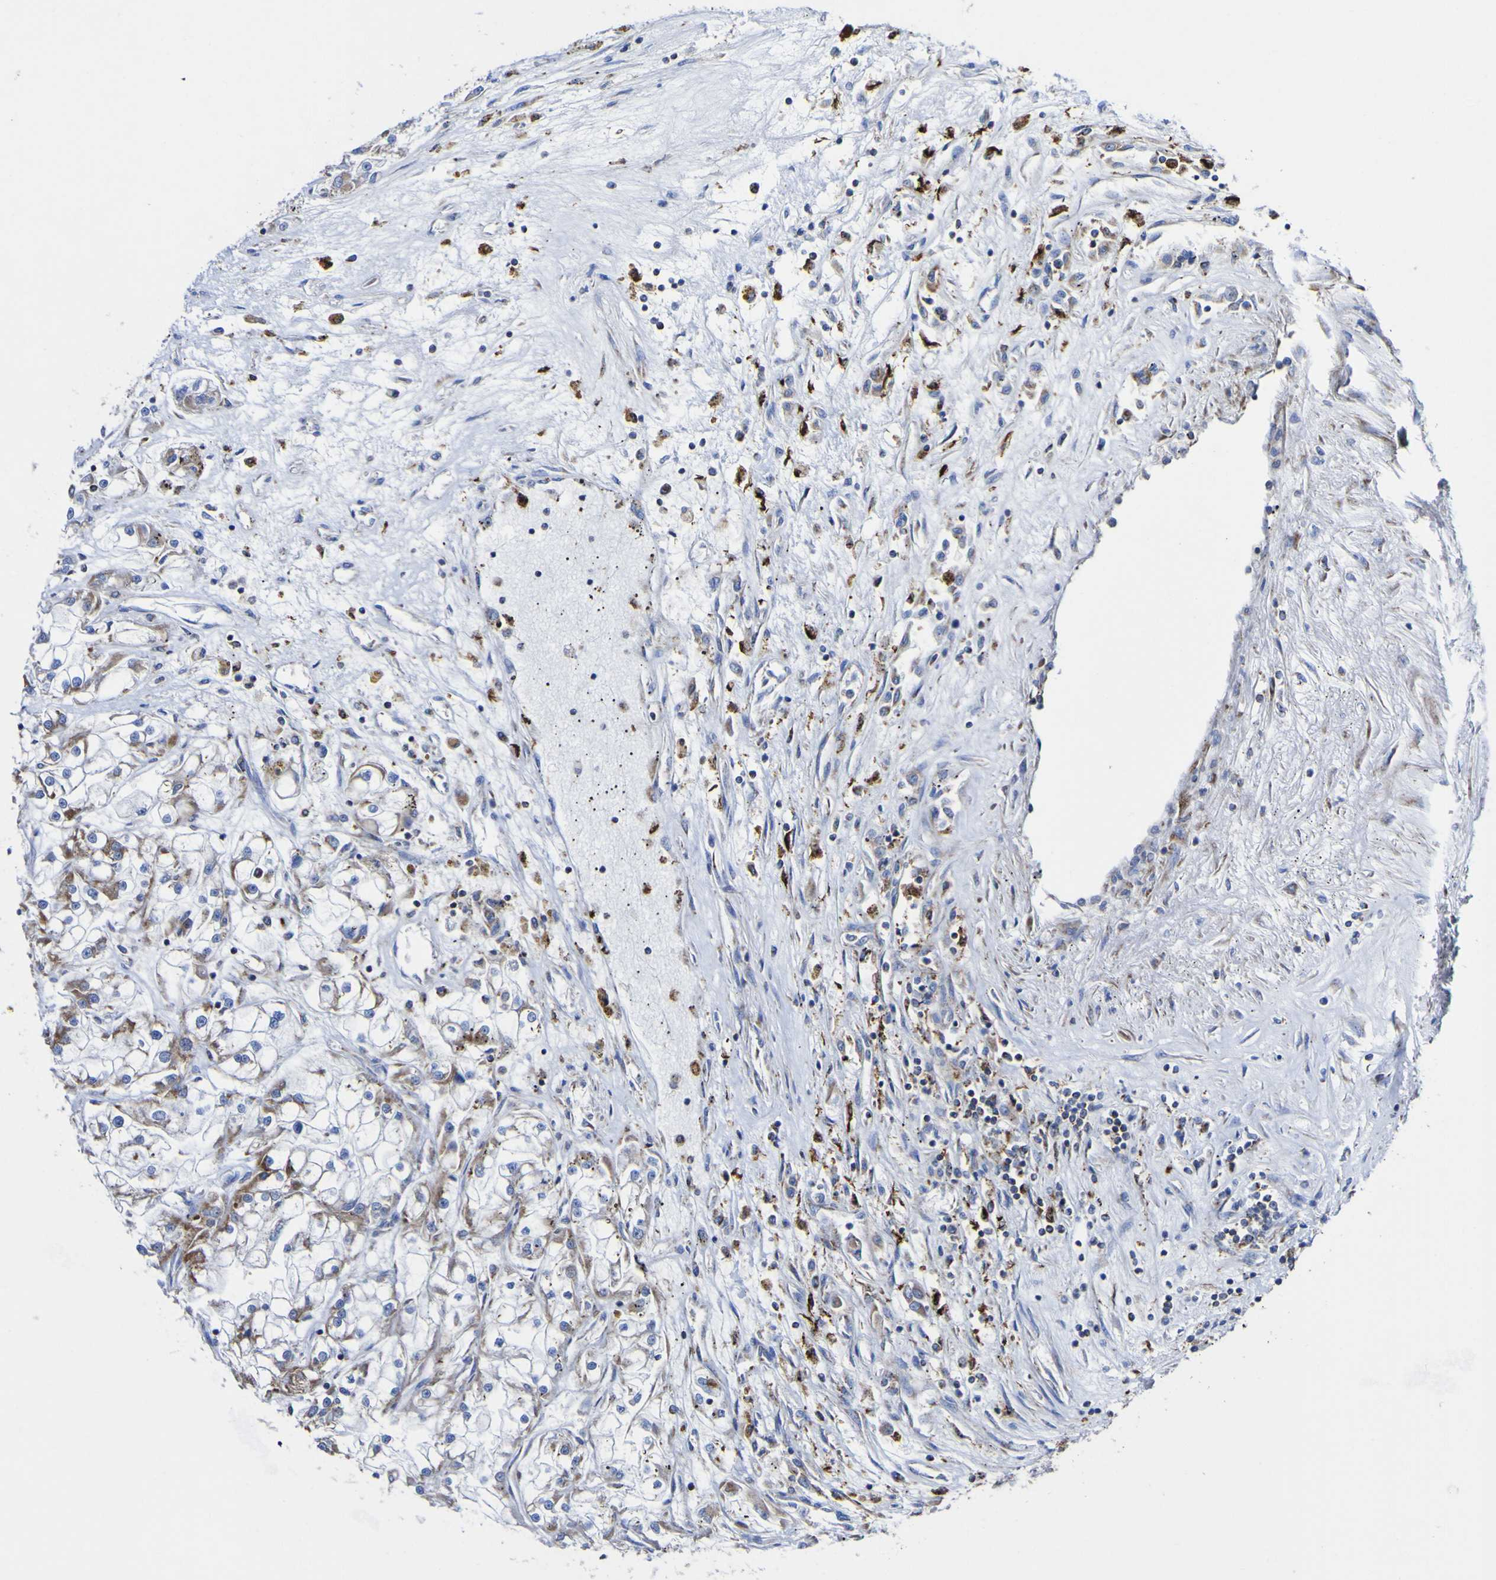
{"staining": {"intensity": "moderate", "quantity": ">75%", "location": "cytoplasmic/membranous"}, "tissue": "renal cancer", "cell_type": "Tumor cells", "image_type": "cancer", "snomed": [{"axis": "morphology", "description": "Adenocarcinoma, NOS"}, {"axis": "topography", "description": "Kidney"}], "caption": "High-magnification brightfield microscopy of adenocarcinoma (renal) stained with DAB (3,3'-diaminobenzidine) (brown) and counterstained with hematoxylin (blue). tumor cells exhibit moderate cytoplasmic/membranous staining is present in approximately>75% of cells. (Stains: DAB (3,3'-diaminobenzidine) in brown, nuclei in blue, Microscopy: brightfield microscopy at high magnification).", "gene": "CCDC90B", "patient": {"sex": "female", "age": 52}}